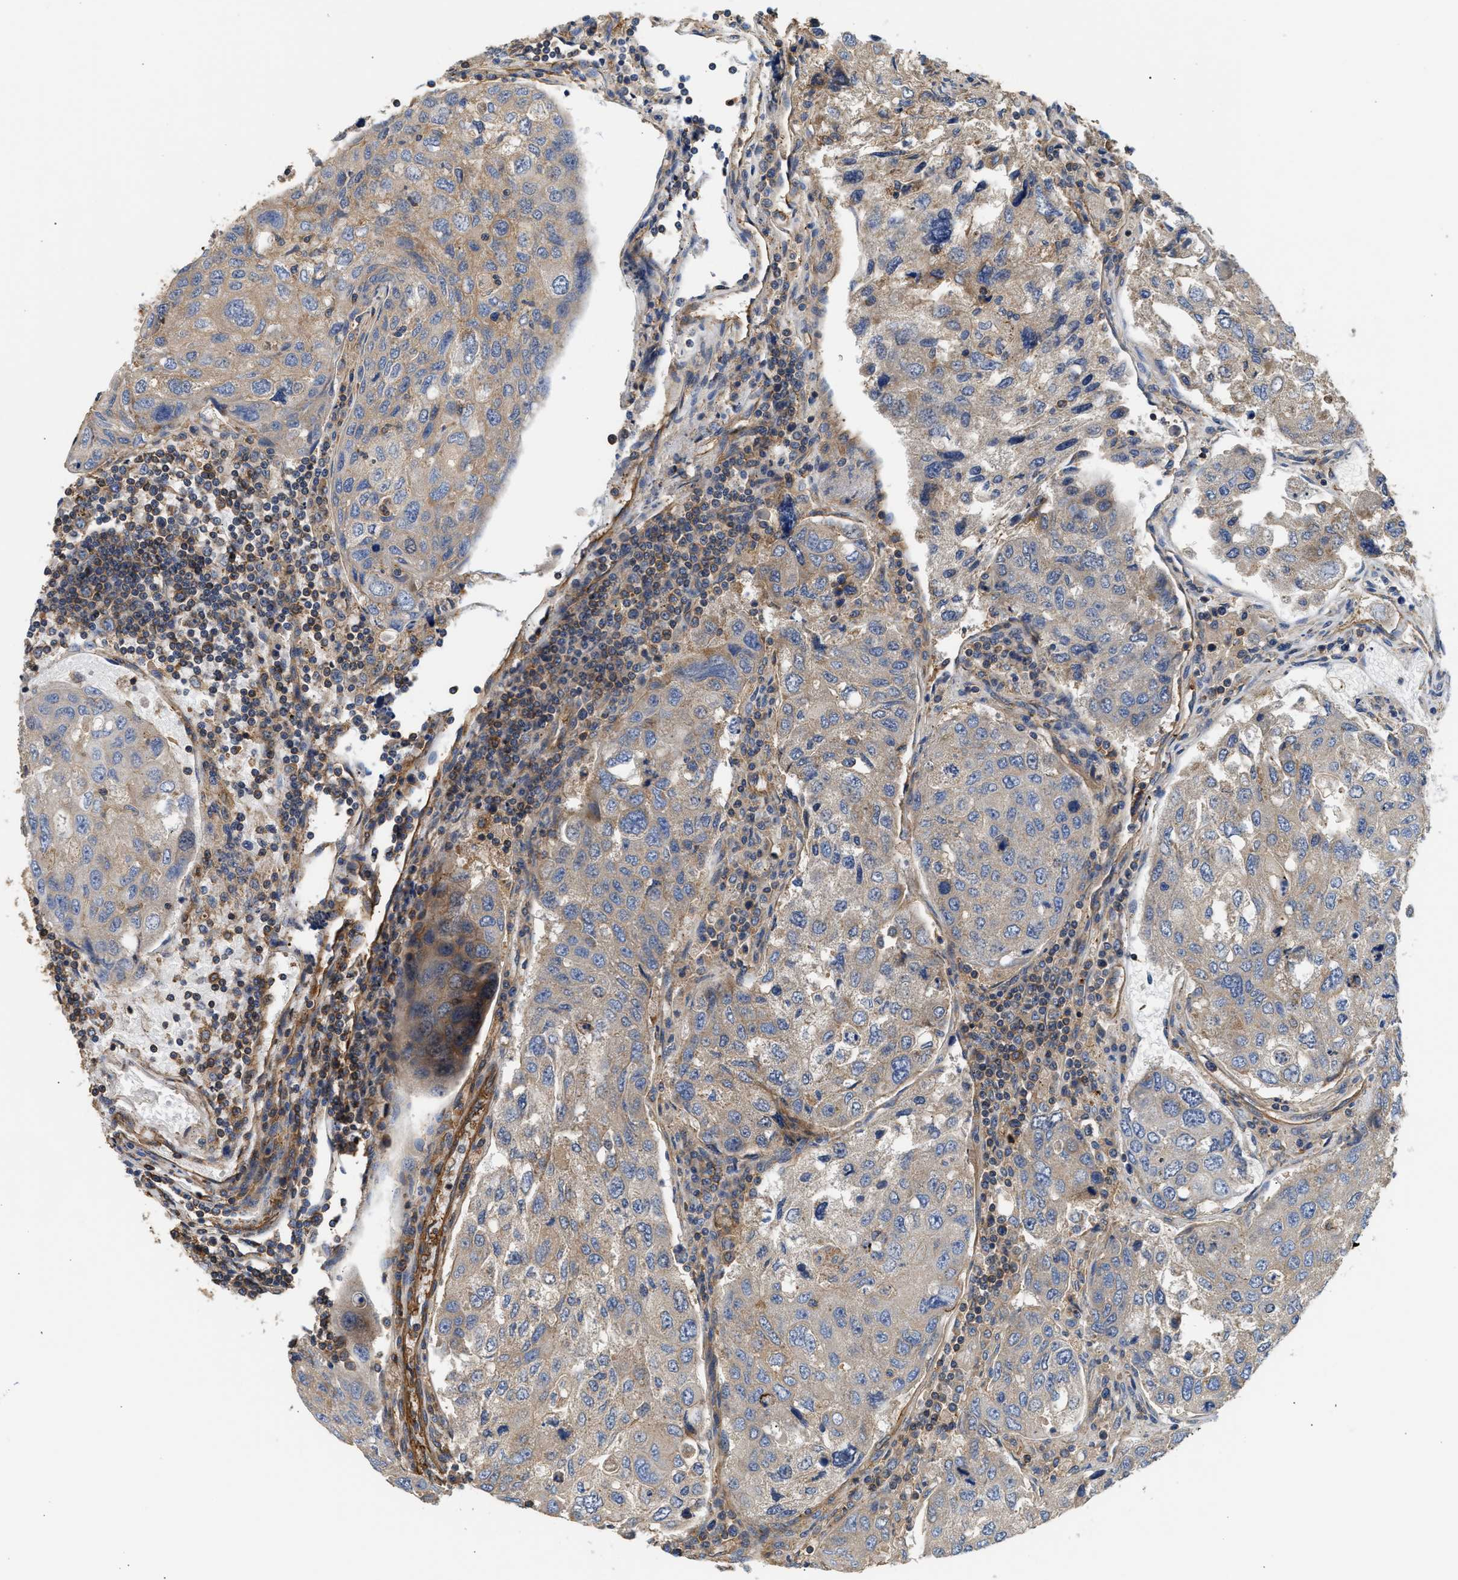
{"staining": {"intensity": "weak", "quantity": ">75%", "location": "cytoplasmic/membranous"}, "tissue": "urothelial cancer", "cell_type": "Tumor cells", "image_type": "cancer", "snomed": [{"axis": "morphology", "description": "Urothelial carcinoma, High grade"}, {"axis": "topography", "description": "Lymph node"}, {"axis": "topography", "description": "Urinary bladder"}], "caption": "Brown immunohistochemical staining in human urothelial cancer demonstrates weak cytoplasmic/membranous staining in about >75% of tumor cells.", "gene": "SAMD9L", "patient": {"sex": "male", "age": 51}}